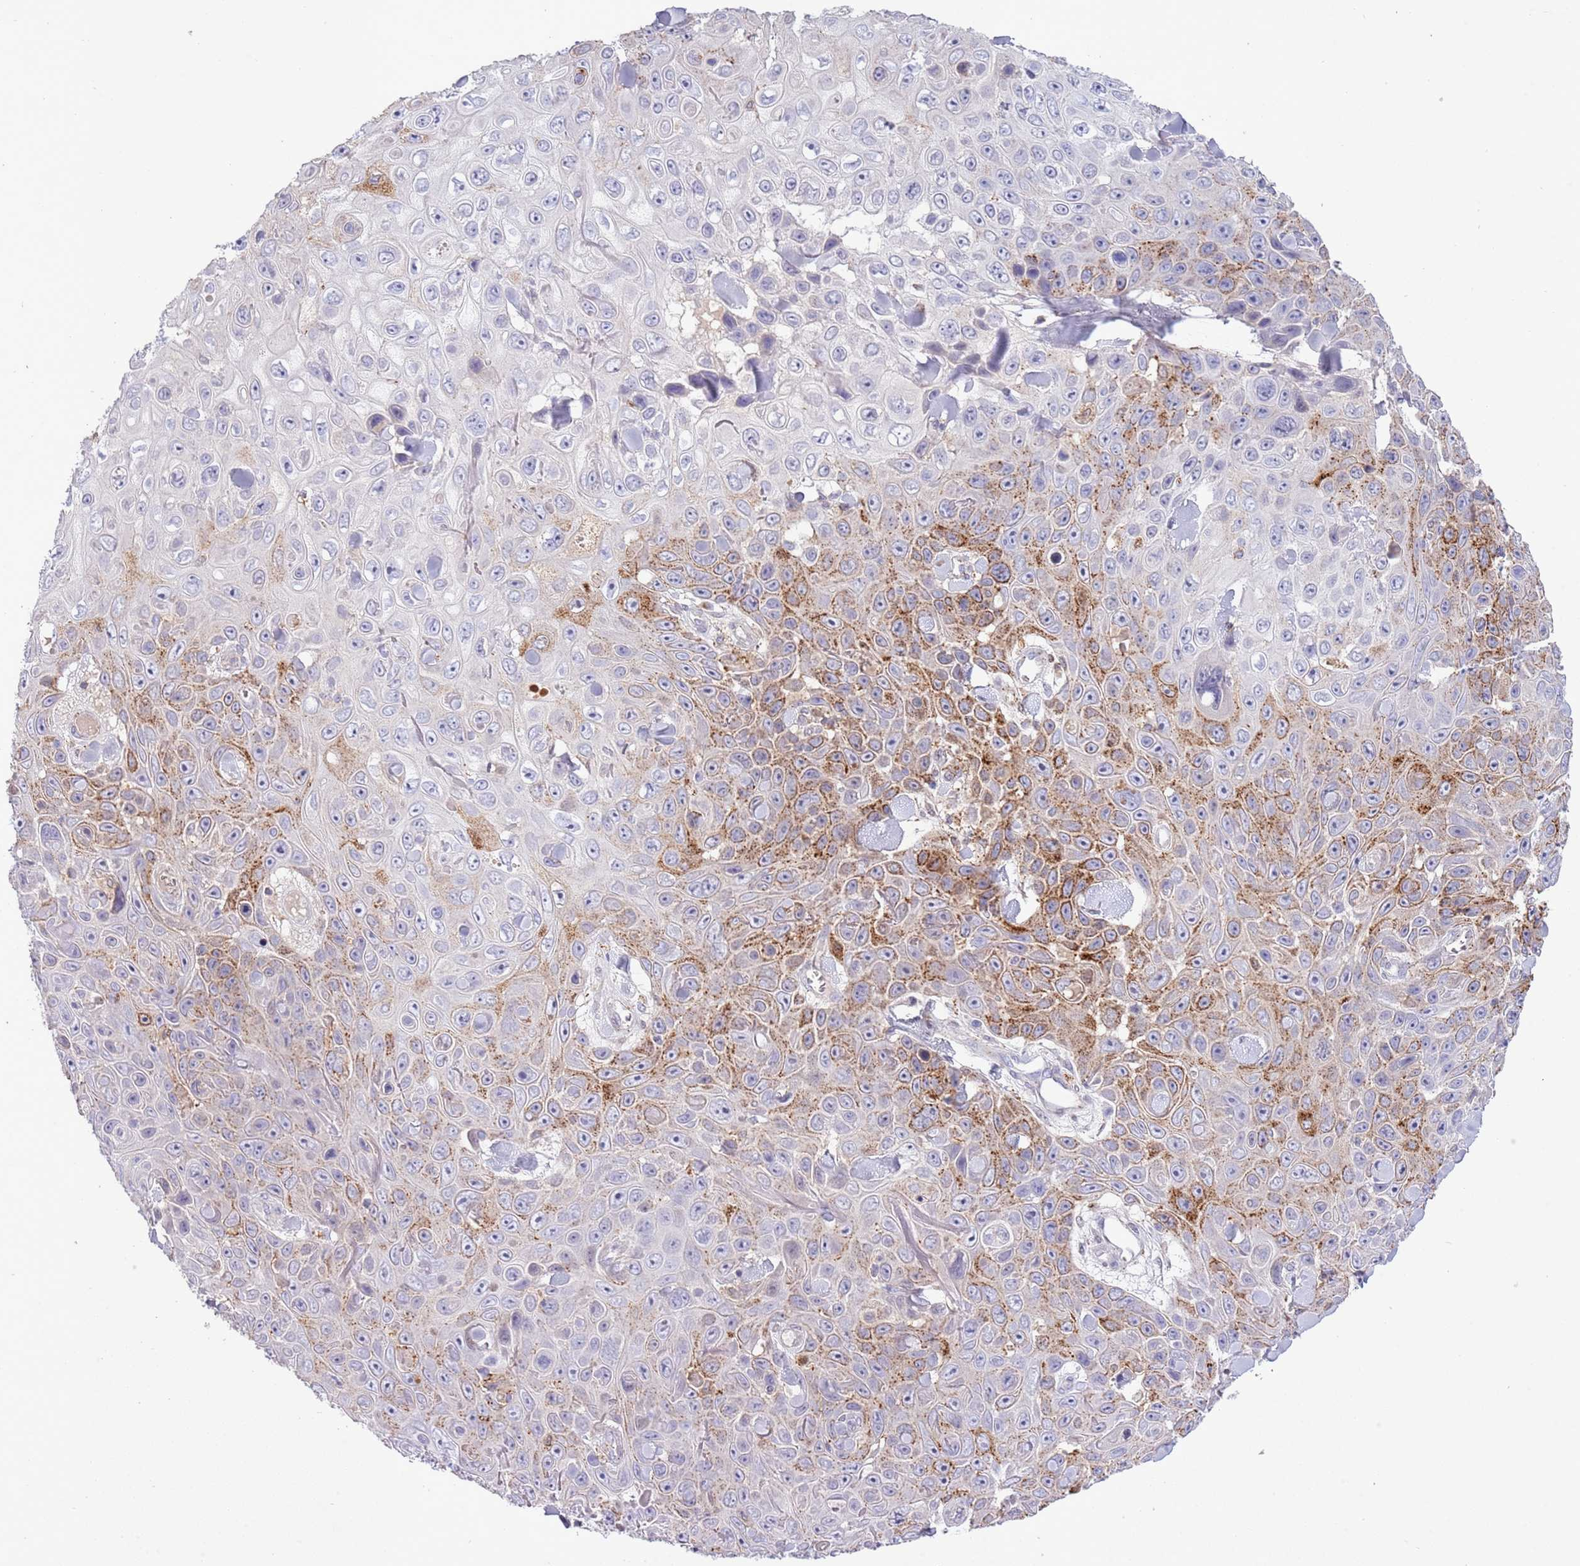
{"staining": {"intensity": "moderate", "quantity": "25%-75%", "location": "cytoplasmic/membranous"}, "tissue": "skin cancer", "cell_type": "Tumor cells", "image_type": "cancer", "snomed": [{"axis": "morphology", "description": "Squamous cell carcinoma, NOS"}, {"axis": "topography", "description": "Skin"}], "caption": "Protein expression analysis of squamous cell carcinoma (skin) shows moderate cytoplasmic/membranous staining in approximately 25%-75% of tumor cells.", "gene": "ABHD17A", "patient": {"sex": "male", "age": 82}}